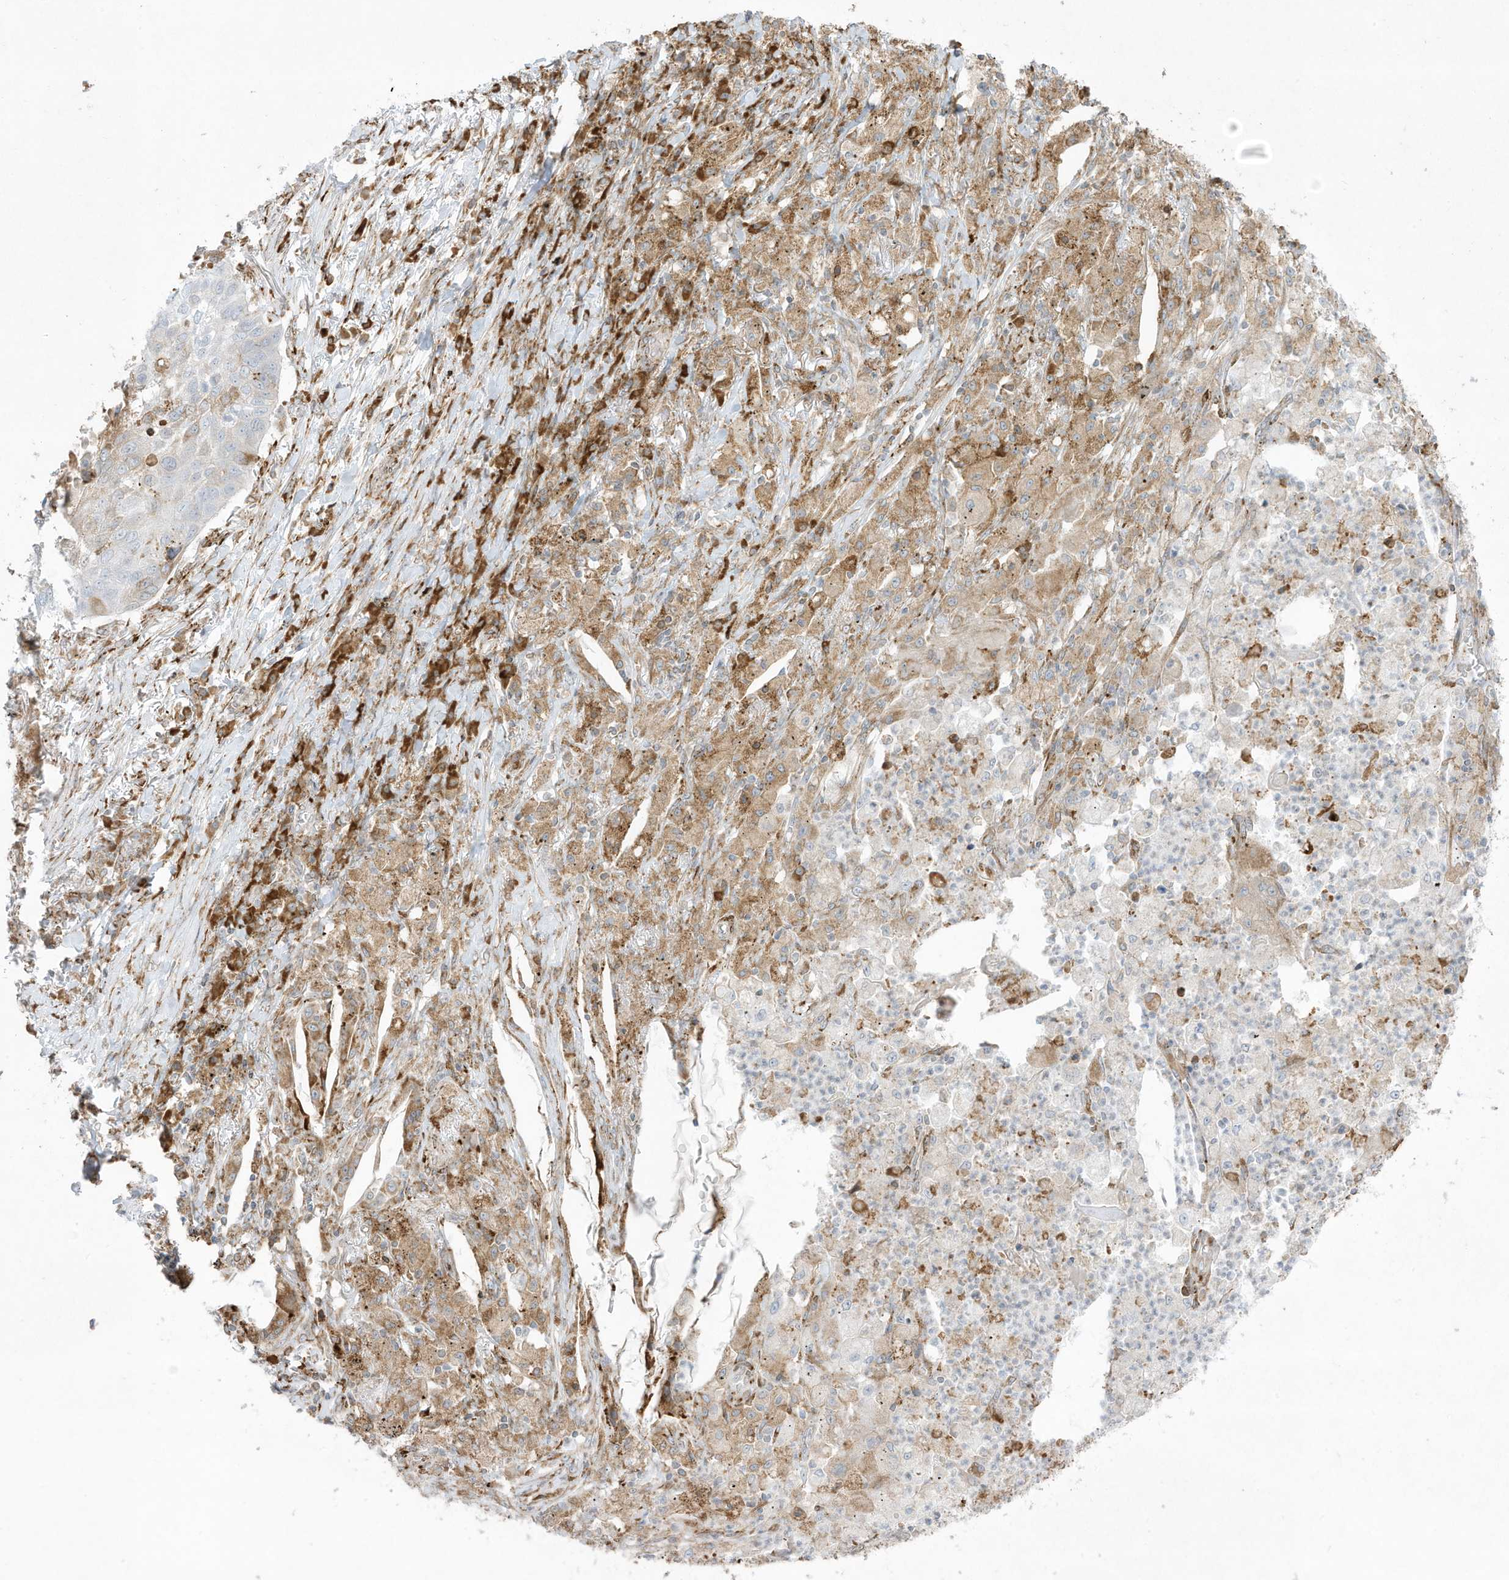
{"staining": {"intensity": "weak", "quantity": ">75%", "location": "cytoplasmic/membranous"}, "tissue": "lung cancer", "cell_type": "Tumor cells", "image_type": "cancer", "snomed": [{"axis": "morphology", "description": "Squamous cell carcinoma, NOS"}, {"axis": "topography", "description": "Lung"}], "caption": "High-power microscopy captured an immunohistochemistry (IHC) image of lung cancer, revealing weak cytoplasmic/membranous staining in about >75% of tumor cells.", "gene": "PTK6", "patient": {"sex": "female", "age": 63}}